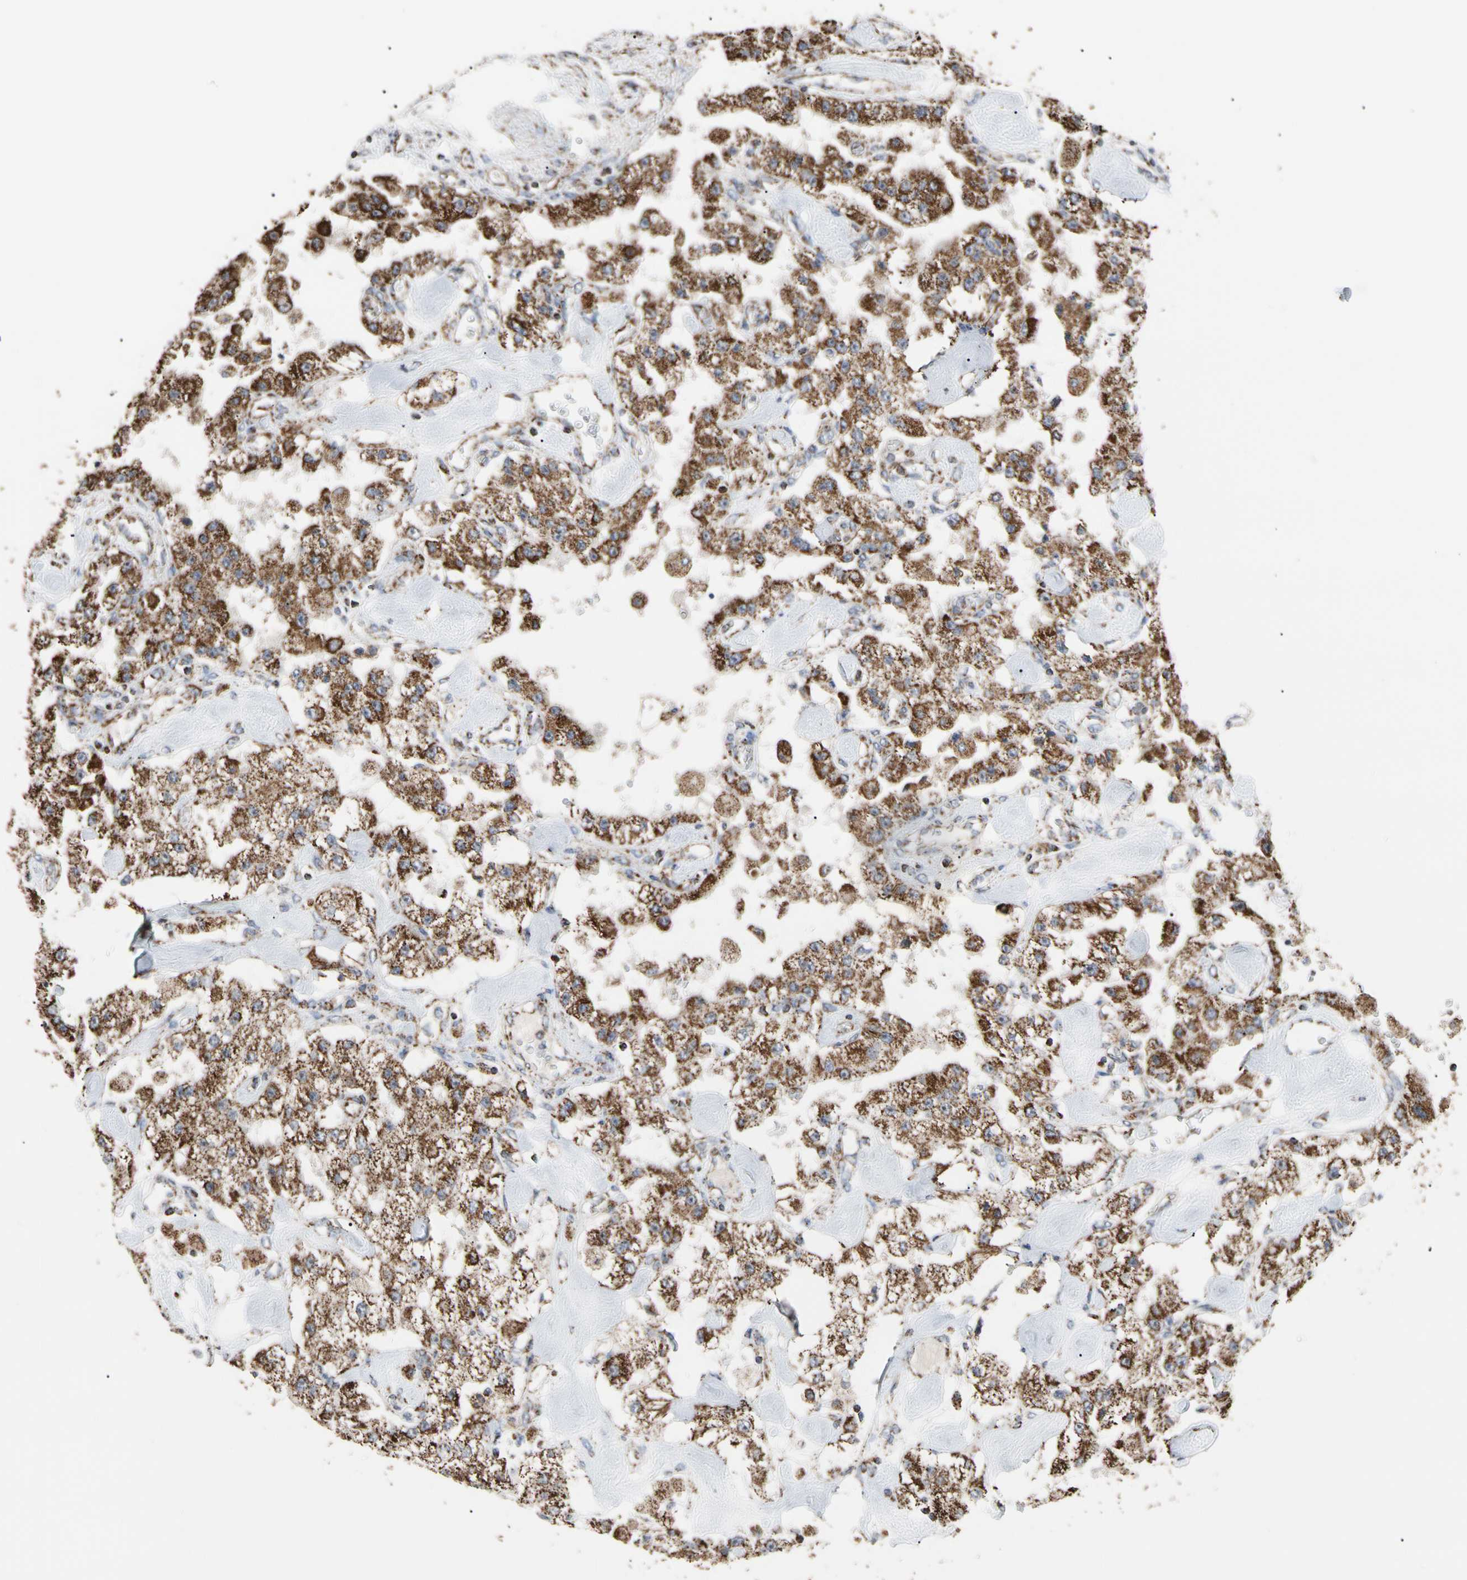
{"staining": {"intensity": "strong", "quantity": ">75%", "location": "cytoplasmic/membranous"}, "tissue": "carcinoid", "cell_type": "Tumor cells", "image_type": "cancer", "snomed": [{"axis": "morphology", "description": "Carcinoid, malignant, NOS"}, {"axis": "topography", "description": "Pancreas"}], "caption": "The photomicrograph exhibits immunohistochemical staining of carcinoid. There is strong cytoplasmic/membranous expression is present in approximately >75% of tumor cells.", "gene": "FAM110B", "patient": {"sex": "male", "age": 41}}